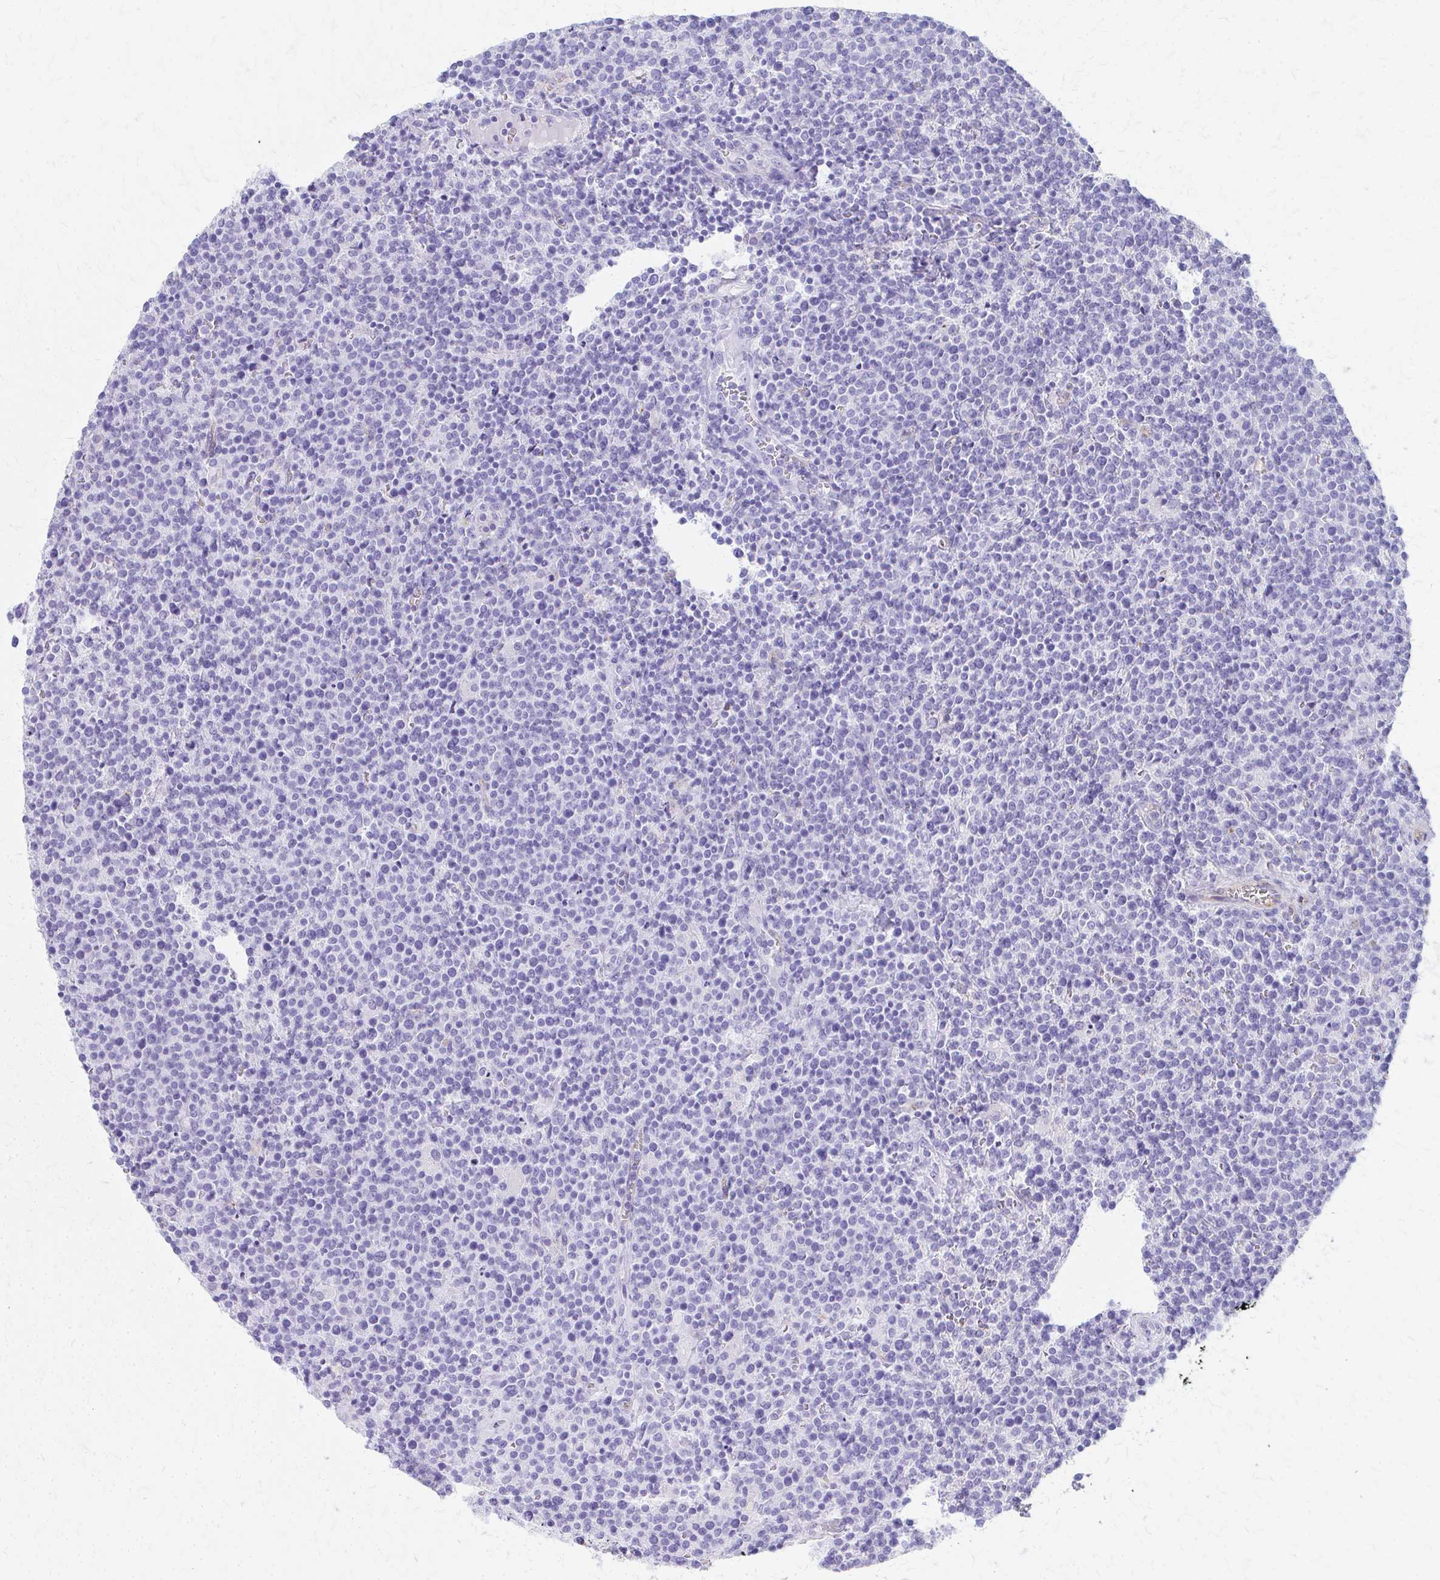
{"staining": {"intensity": "negative", "quantity": "none", "location": "none"}, "tissue": "lymphoma", "cell_type": "Tumor cells", "image_type": "cancer", "snomed": [{"axis": "morphology", "description": "Malignant lymphoma, non-Hodgkin's type, High grade"}, {"axis": "topography", "description": "Lymph node"}], "caption": "There is no significant expression in tumor cells of malignant lymphoma, non-Hodgkin's type (high-grade). (Immunohistochemistry, brightfield microscopy, high magnification).", "gene": "TPSG1", "patient": {"sex": "male", "age": 61}}